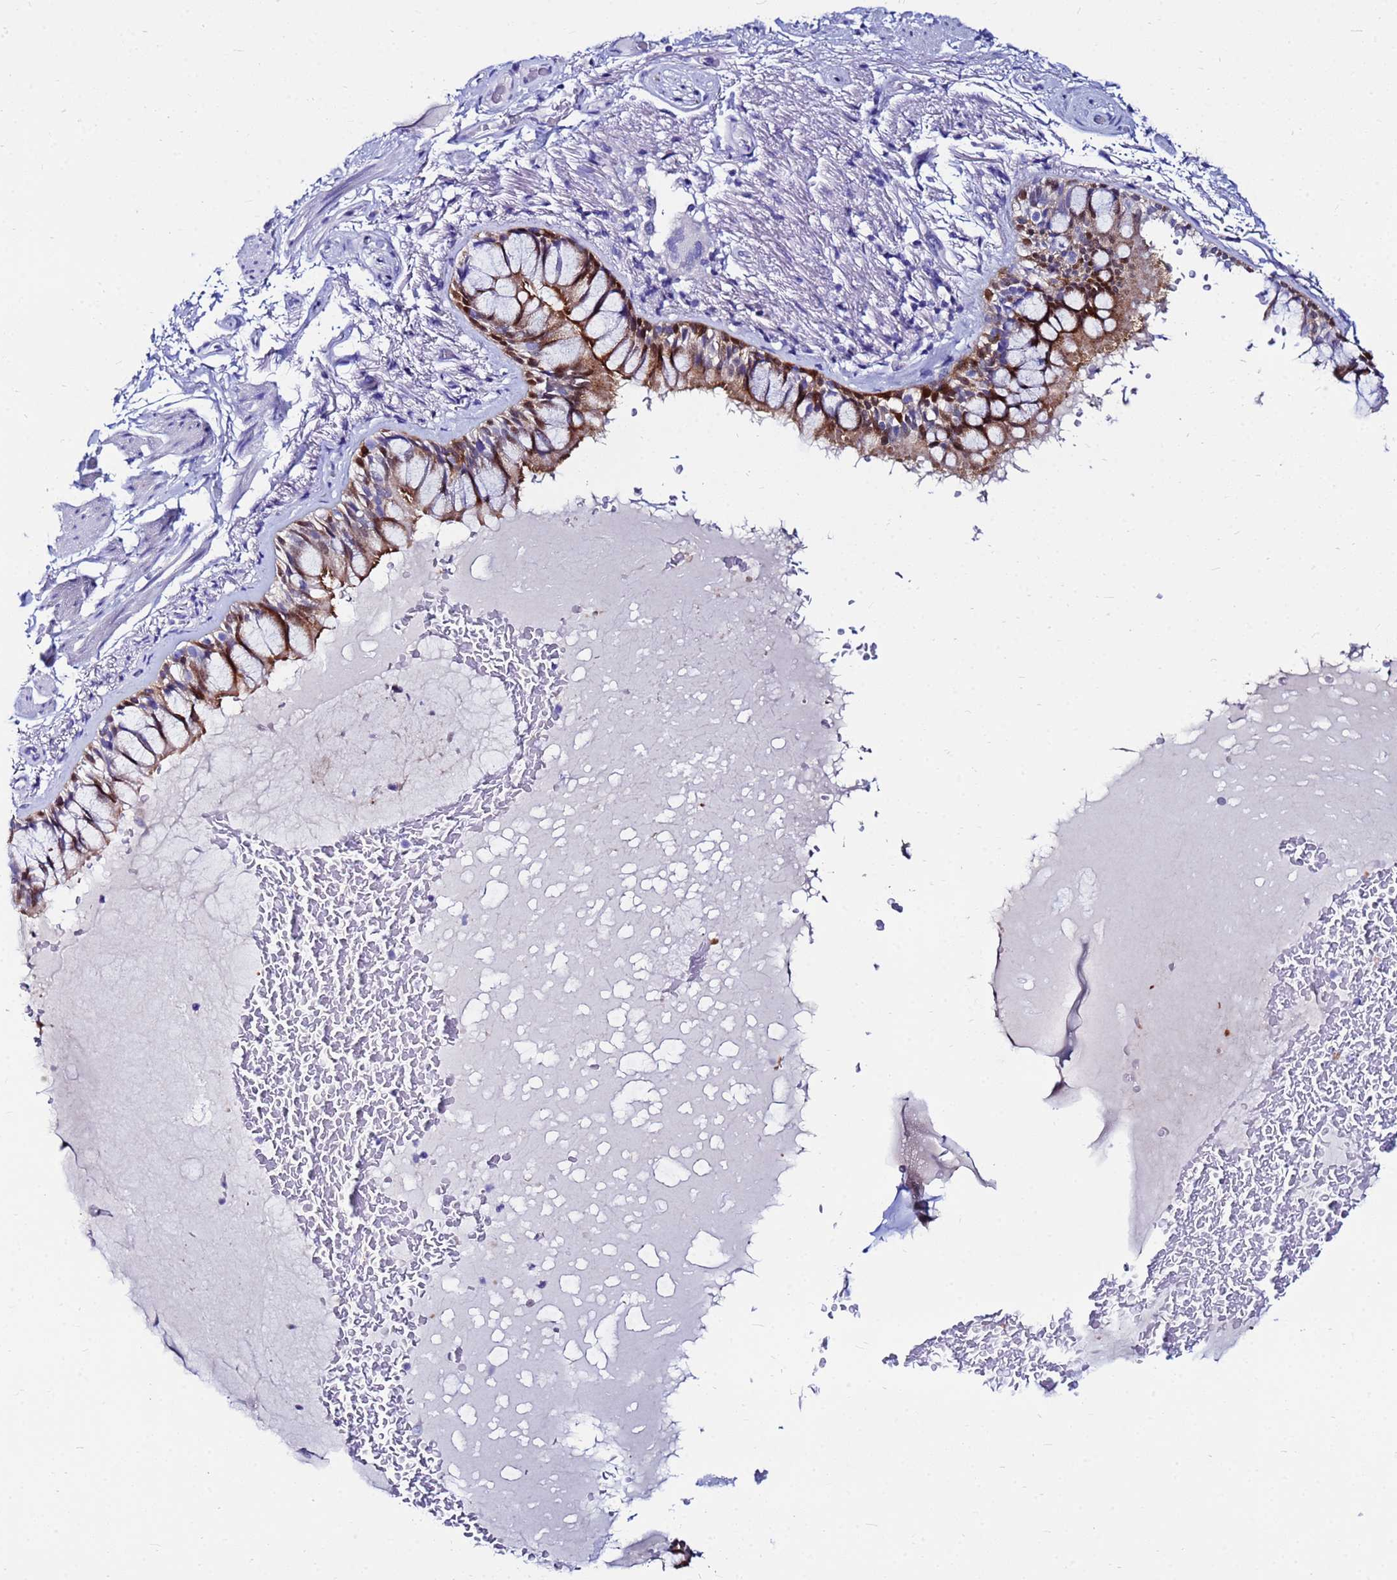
{"staining": {"intensity": "strong", "quantity": ">75%", "location": "cytoplasmic/membranous"}, "tissue": "bronchus", "cell_type": "Respiratory epithelial cells", "image_type": "normal", "snomed": [{"axis": "morphology", "description": "Normal tissue, NOS"}, {"axis": "topography", "description": "Bronchus"}], "caption": "Brown immunohistochemical staining in benign bronchus reveals strong cytoplasmic/membranous positivity in about >75% of respiratory epithelial cells.", "gene": "PPP1R14C", "patient": {"sex": "male", "age": 70}}